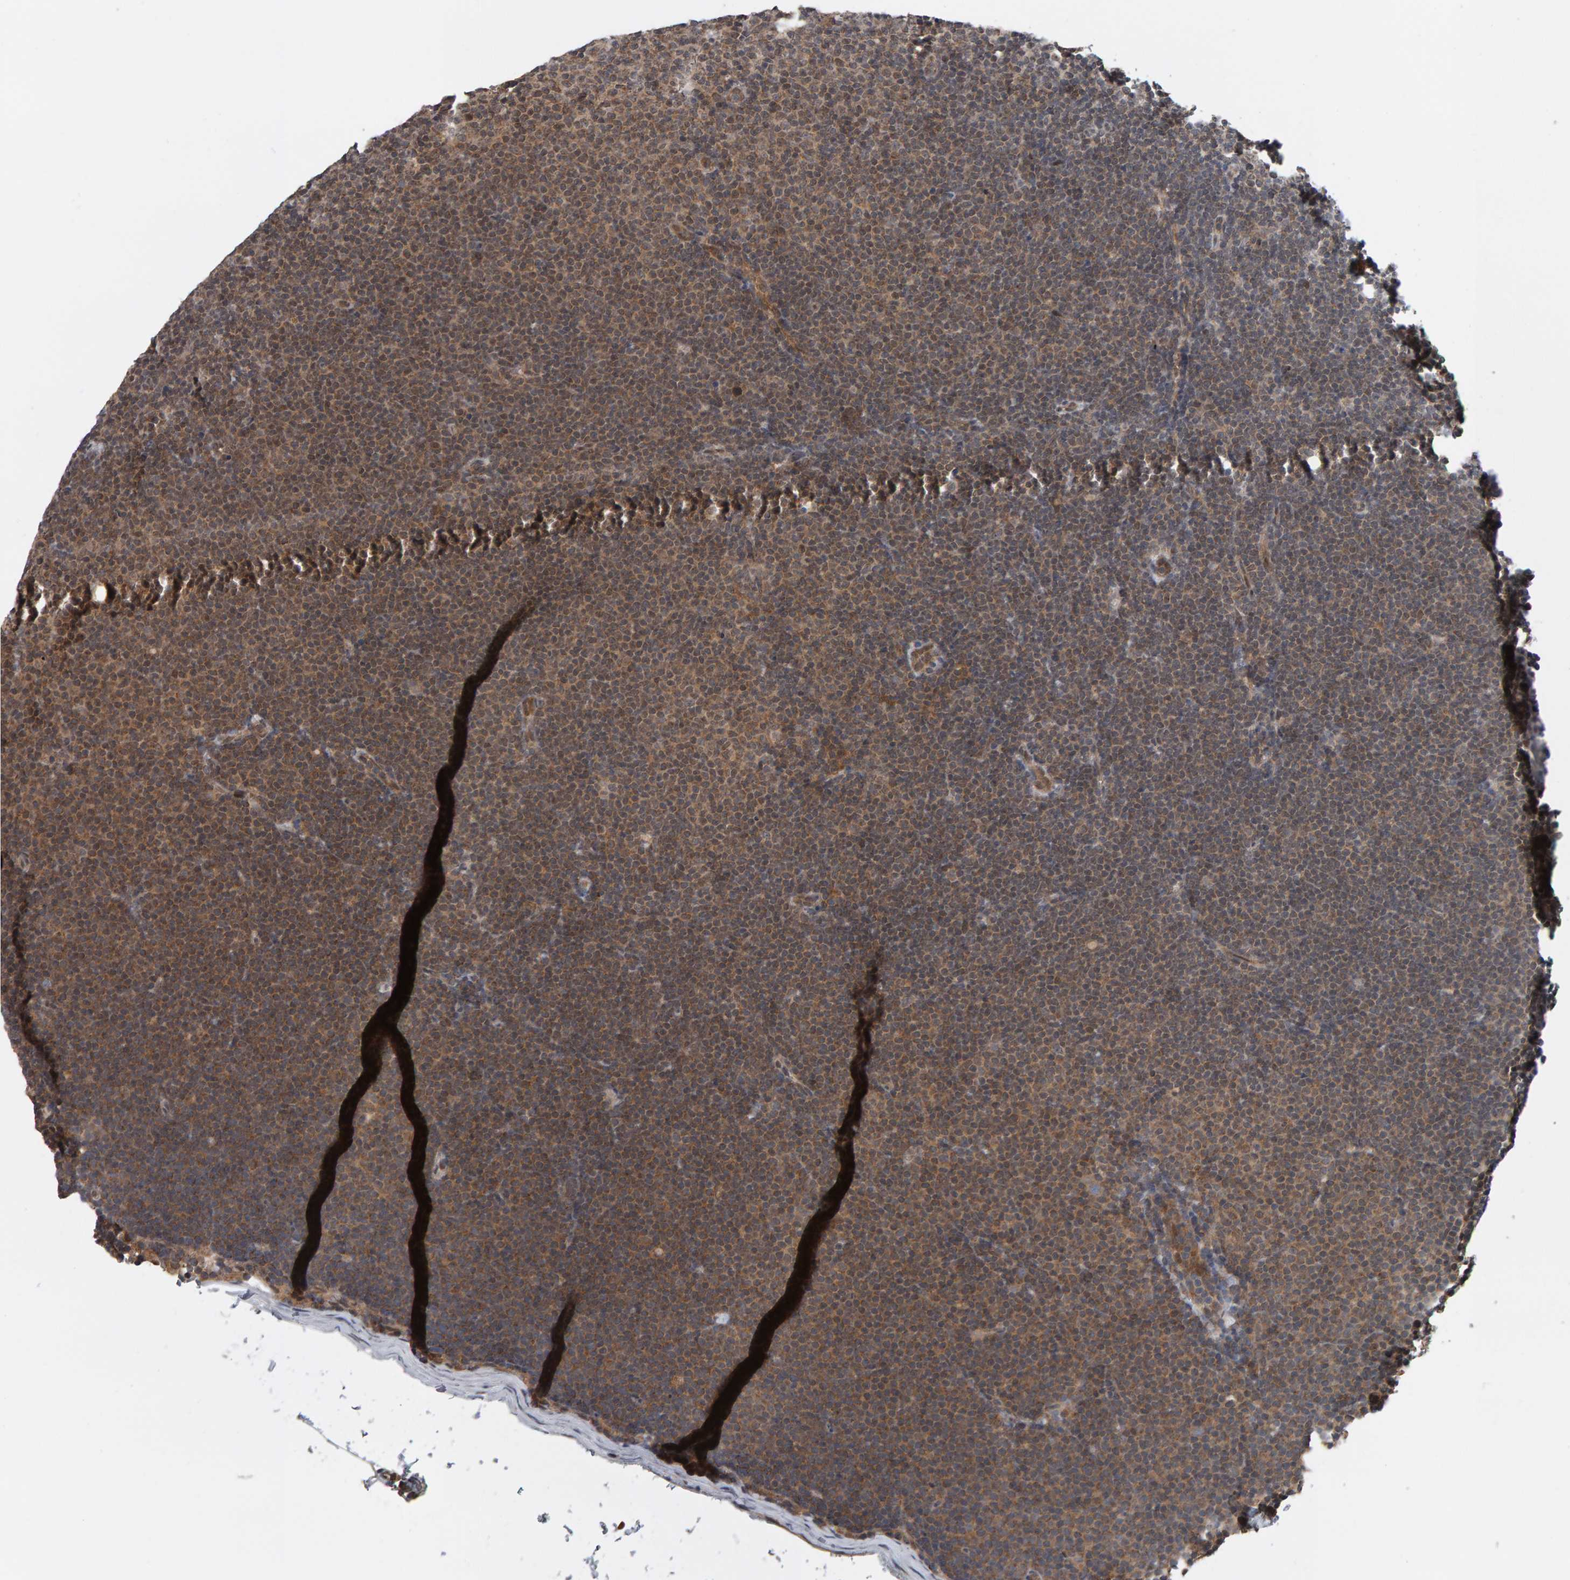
{"staining": {"intensity": "weak", "quantity": "25%-75%", "location": "cytoplasmic/membranous"}, "tissue": "lymphoma", "cell_type": "Tumor cells", "image_type": "cancer", "snomed": [{"axis": "morphology", "description": "Malignant lymphoma, non-Hodgkin's type, Low grade"}, {"axis": "topography", "description": "Lymph node"}], "caption": "Weak cytoplasmic/membranous protein expression is present in approximately 25%-75% of tumor cells in malignant lymphoma, non-Hodgkin's type (low-grade).", "gene": "COASY", "patient": {"sex": "female", "age": 53}}